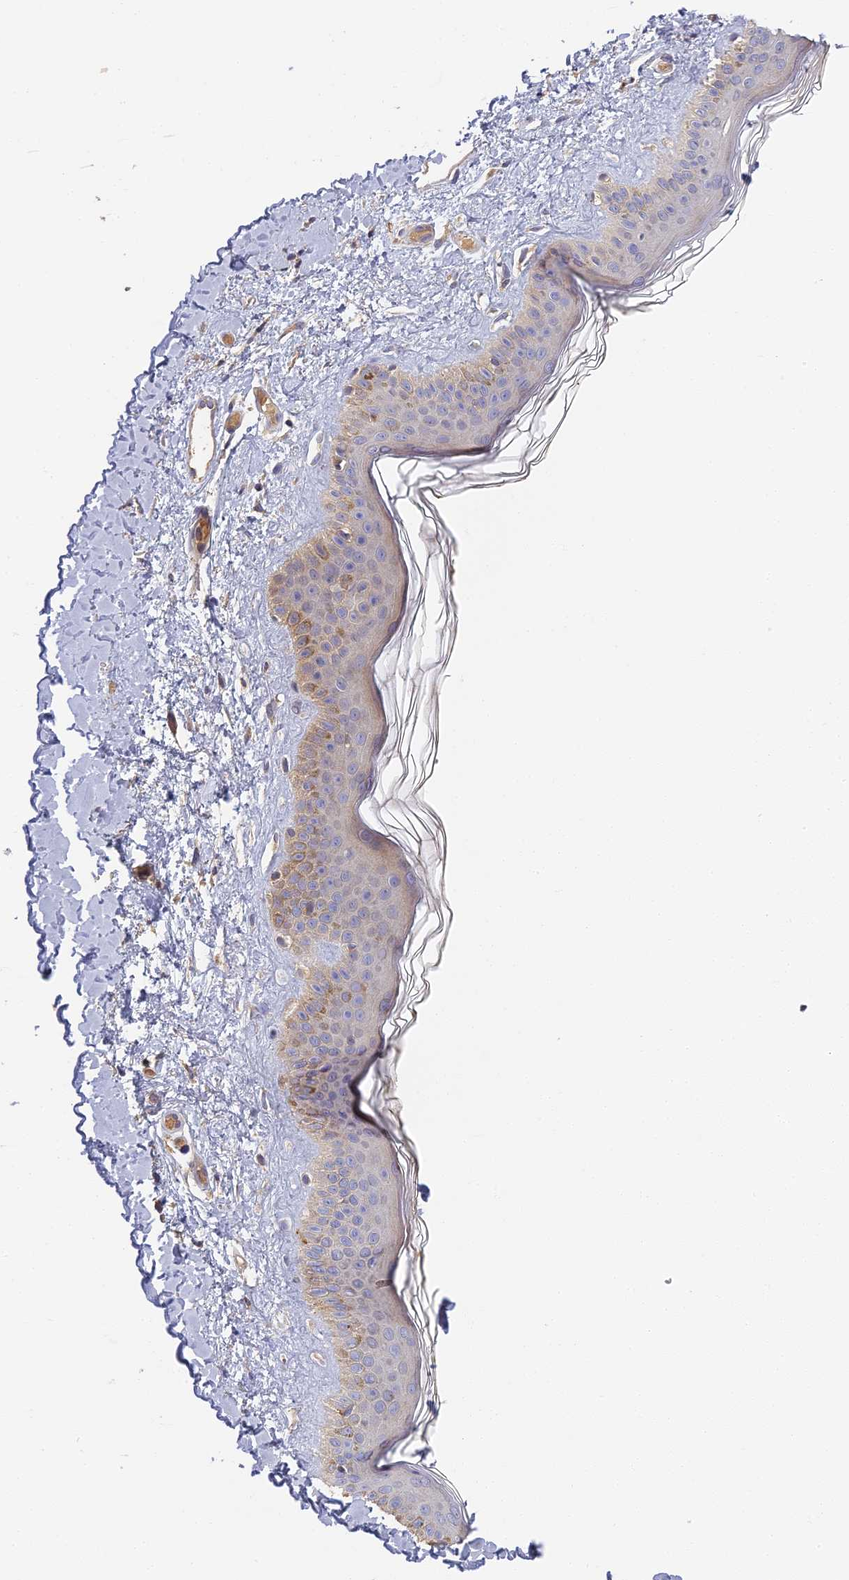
{"staining": {"intensity": "weak", "quantity": ">75%", "location": "cytoplasmic/membranous"}, "tissue": "skin", "cell_type": "Fibroblasts", "image_type": "normal", "snomed": [{"axis": "morphology", "description": "Normal tissue, NOS"}, {"axis": "topography", "description": "Skin"}], "caption": "Immunohistochemical staining of benign skin exhibits weak cytoplasmic/membranous protein staining in about >75% of fibroblasts.", "gene": "AP4E1", "patient": {"sex": "female", "age": 58}}